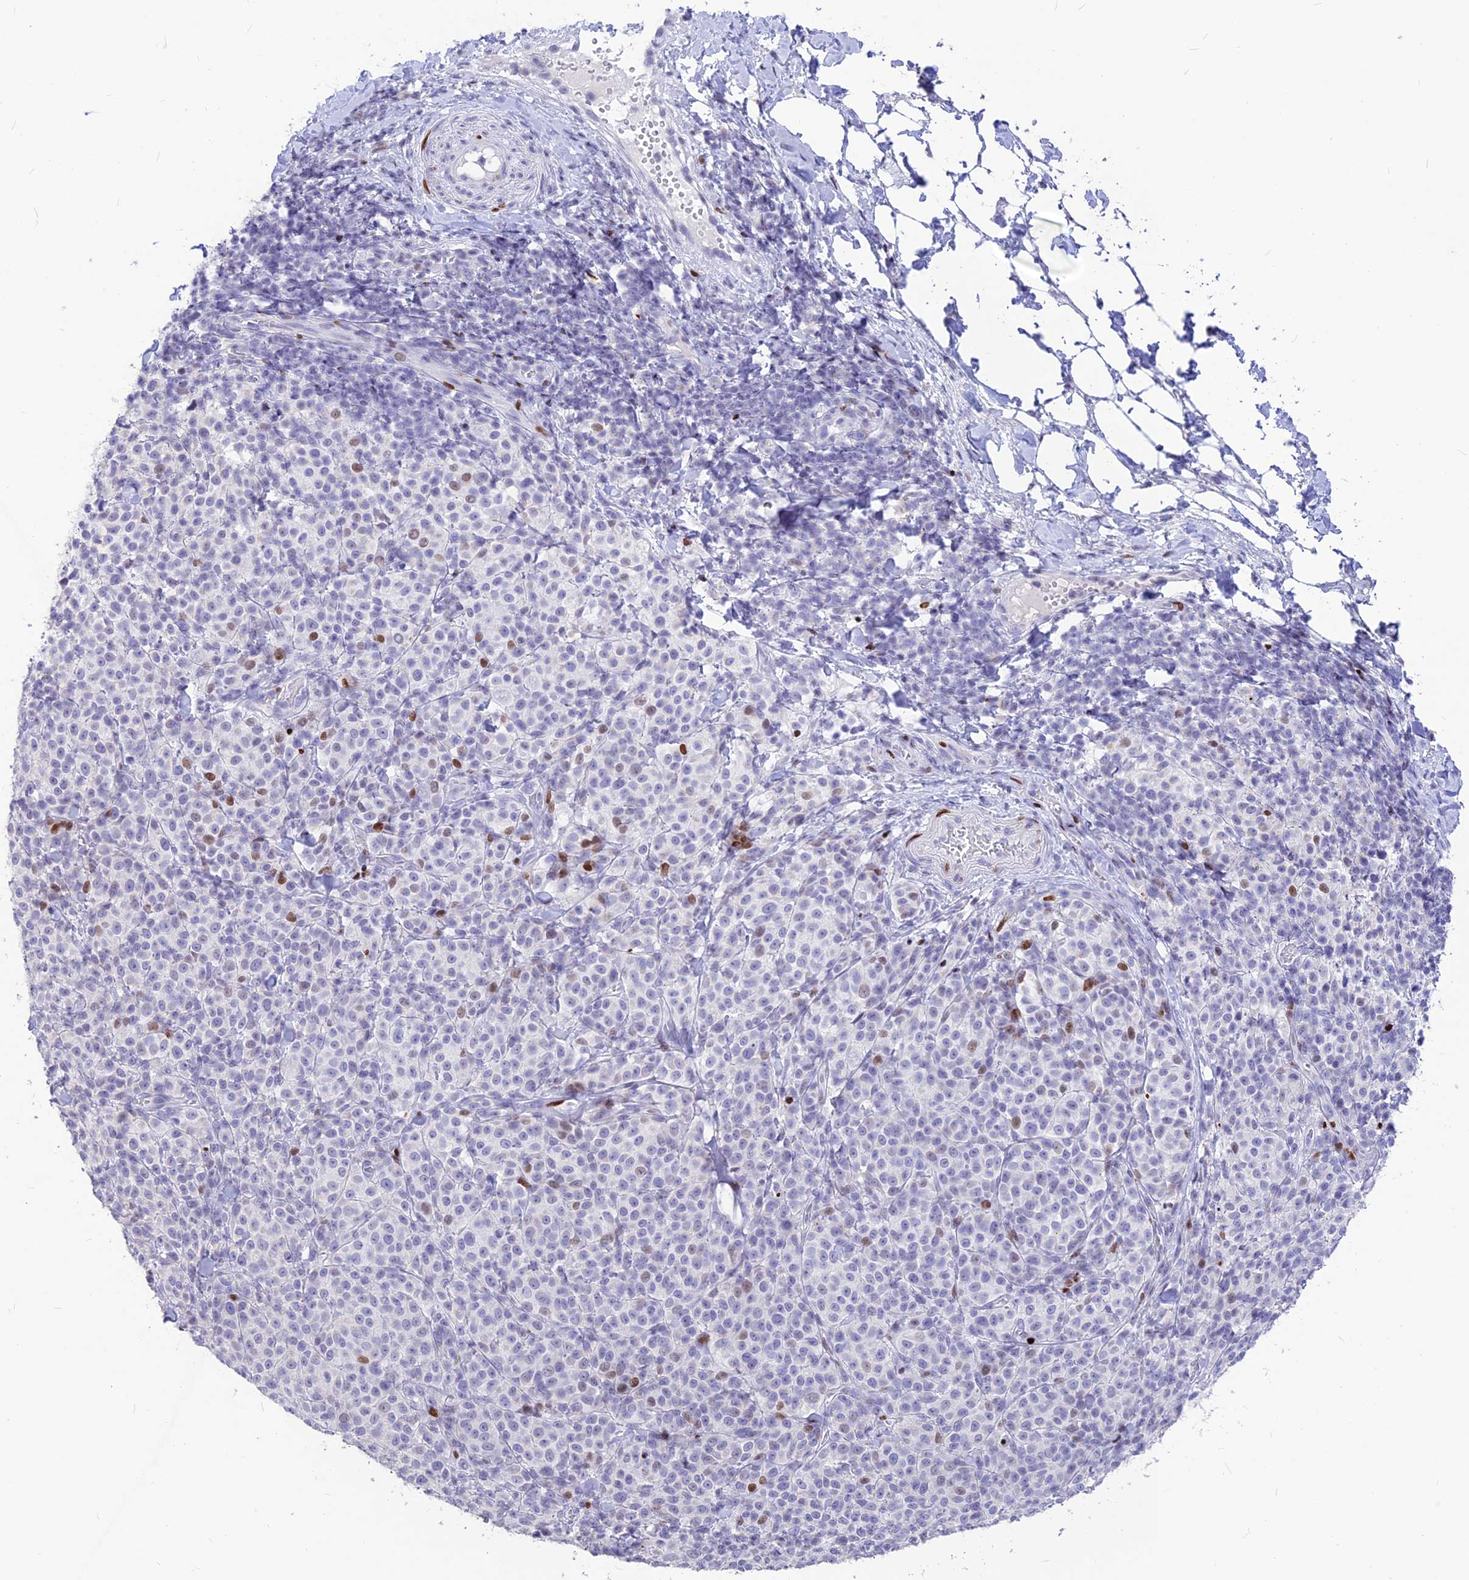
{"staining": {"intensity": "negative", "quantity": "none", "location": "none"}, "tissue": "melanoma", "cell_type": "Tumor cells", "image_type": "cancer", "snomed": [{"axis": "morphology", "description": "Normal tissue, NOS"}, {"axis": "morphology", "description": "Malignant melanoma, NOS"}, {"axis": "topography", "description": "Skin"}], "caption": "Immunohistochemistry (IHC) histopathology image of neoplastic tissue: human malignant melanoma stained with DAB (3,3'-diaminobenzidine) exhibits no significant protein expression in tumor cells.", "gene": "PRPS1", "patient": {"sex": "female", "age": 34}}